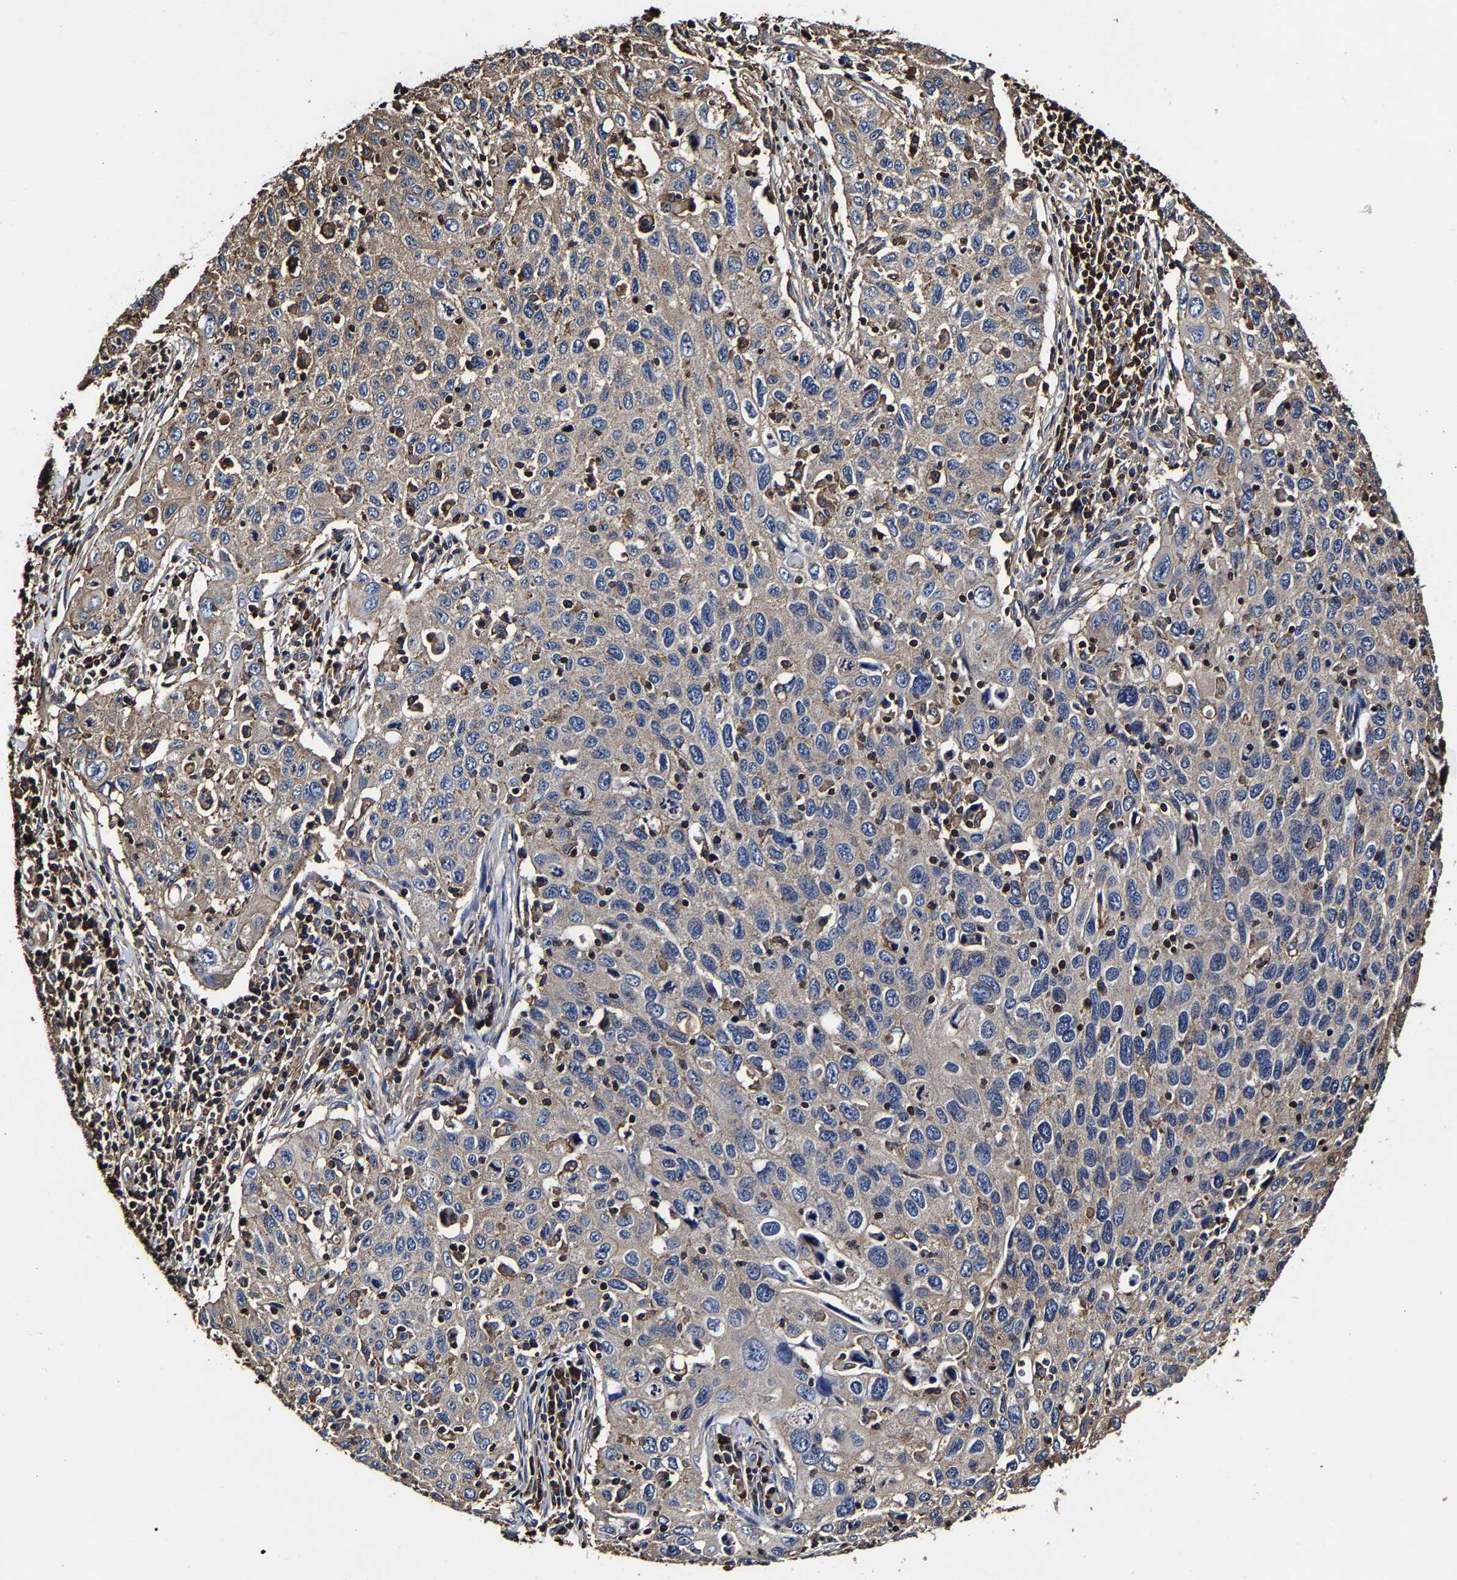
{"staining": {"intensity": "weak", "quantity": "25%-75%", "location": "cytoplasmic/membranous"}, "tissue": "cervical cancer", "cell_type": "Tumor cells", "image_type": "cancer", "snomed": [{"axis": "morphology", "description": "Squamous cell carcinoma, NOS"}, {"axis": "topography", "description": "Cervix"}], "caption": "Cervical squamous cell carcinoma stained with a brown dye reveals weak cytoplasmic/membranous positive expression in approximately 25%-75% of tumor cells.", "gene": "SSH3", "patient": {"sex": "female", "age": 53}}